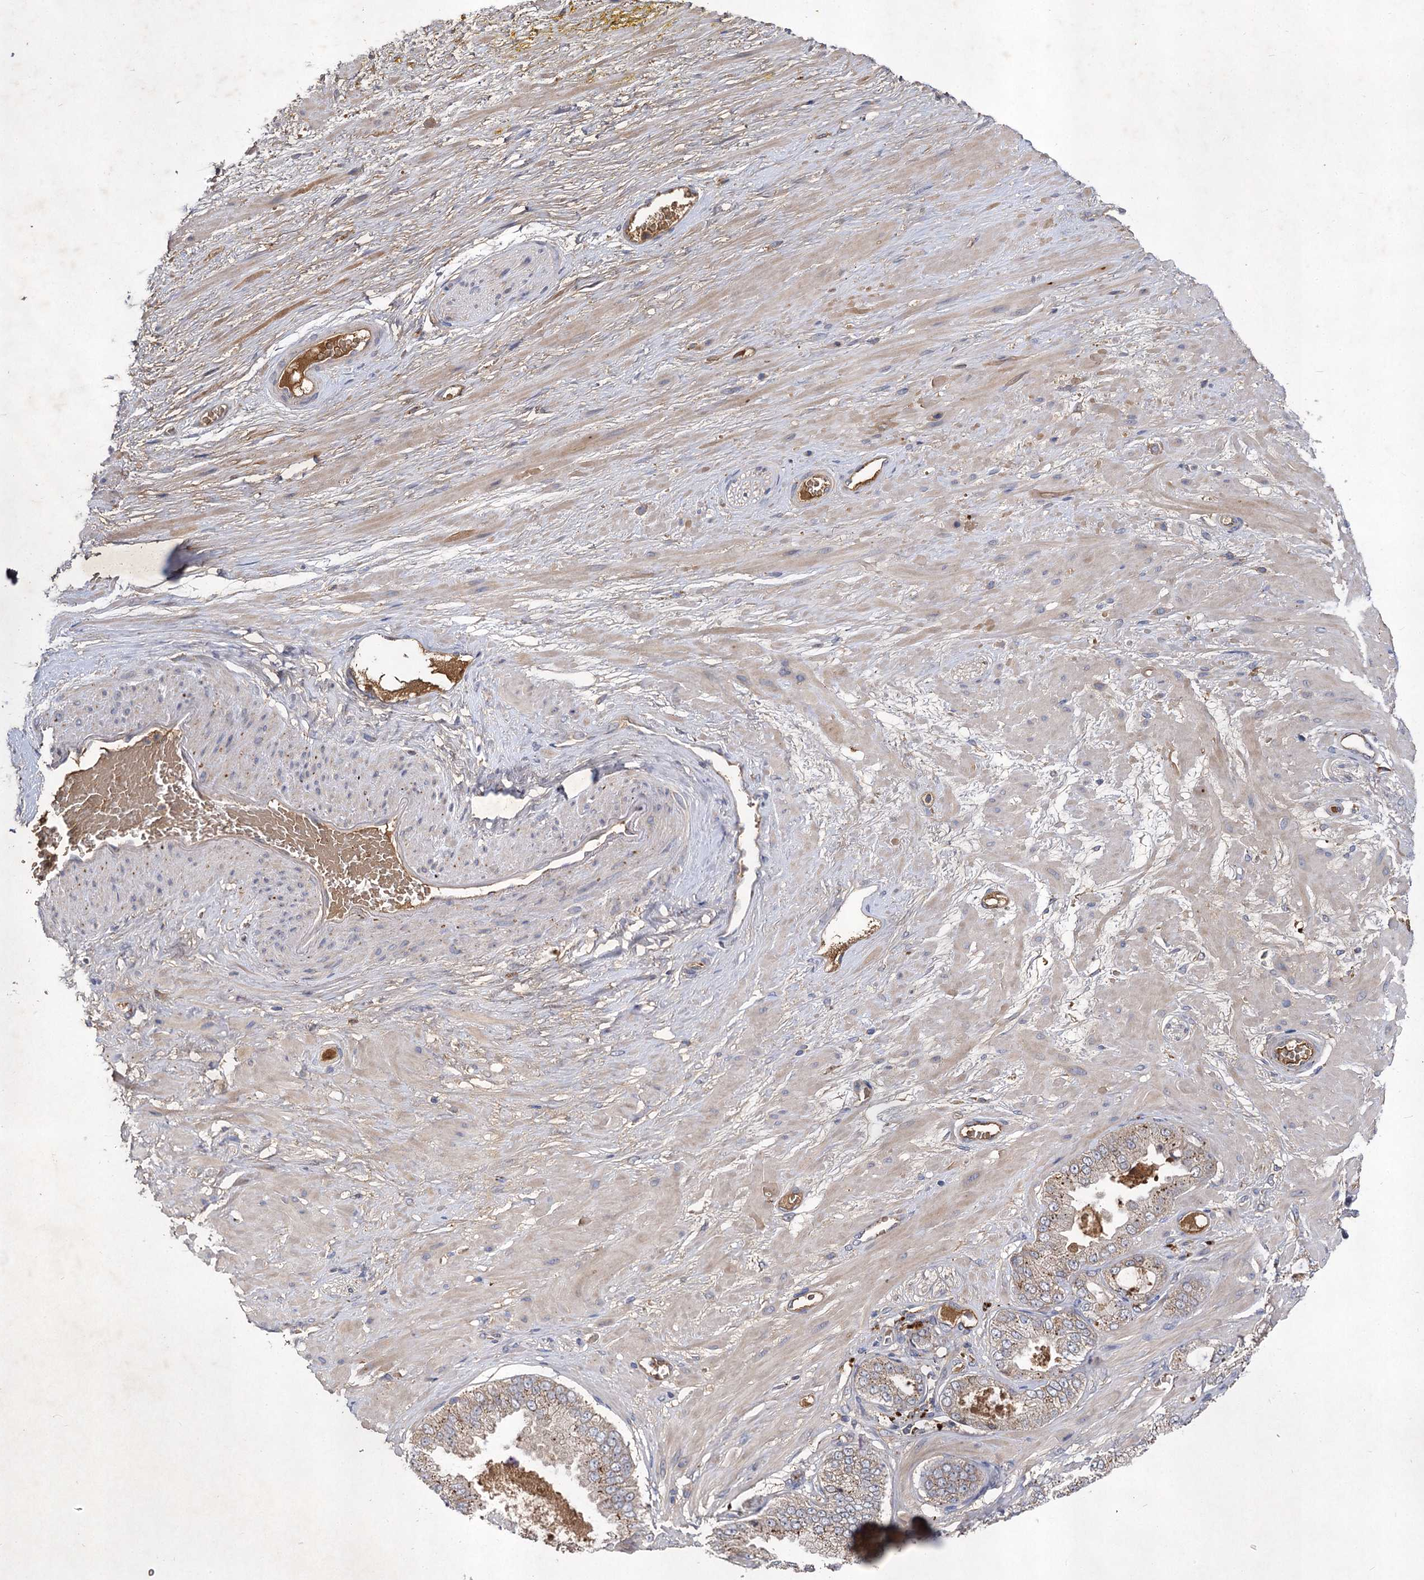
{"staining": {"intensity": "moderate", "quantity": "25%-75%", "location": "cytoplasmic/membranous"}, "tissue": "adipose tissue", "cell_type": "Adipocytes", "image_type": "normal", "snomed": [{"axis": "morphology", "description": "Normal tissue, NOS"}, {"axis": "morphology", "description": "Adenocarcinoma, Low grade"}, {"axis": "topography", "description": "Prostate"}, {"axis": "topography", "description": "Peripheral nerve tissue"}], "caption": "The image reveals a brown stain indicating the presence of a protein in the cytoplasmic/membranous of adipocytes in adipose tissue. (Brightfield microscopy of DAB IHC at high magnification).", "gene": "USP50", "patient": {"sex": "male", "age": 63}}